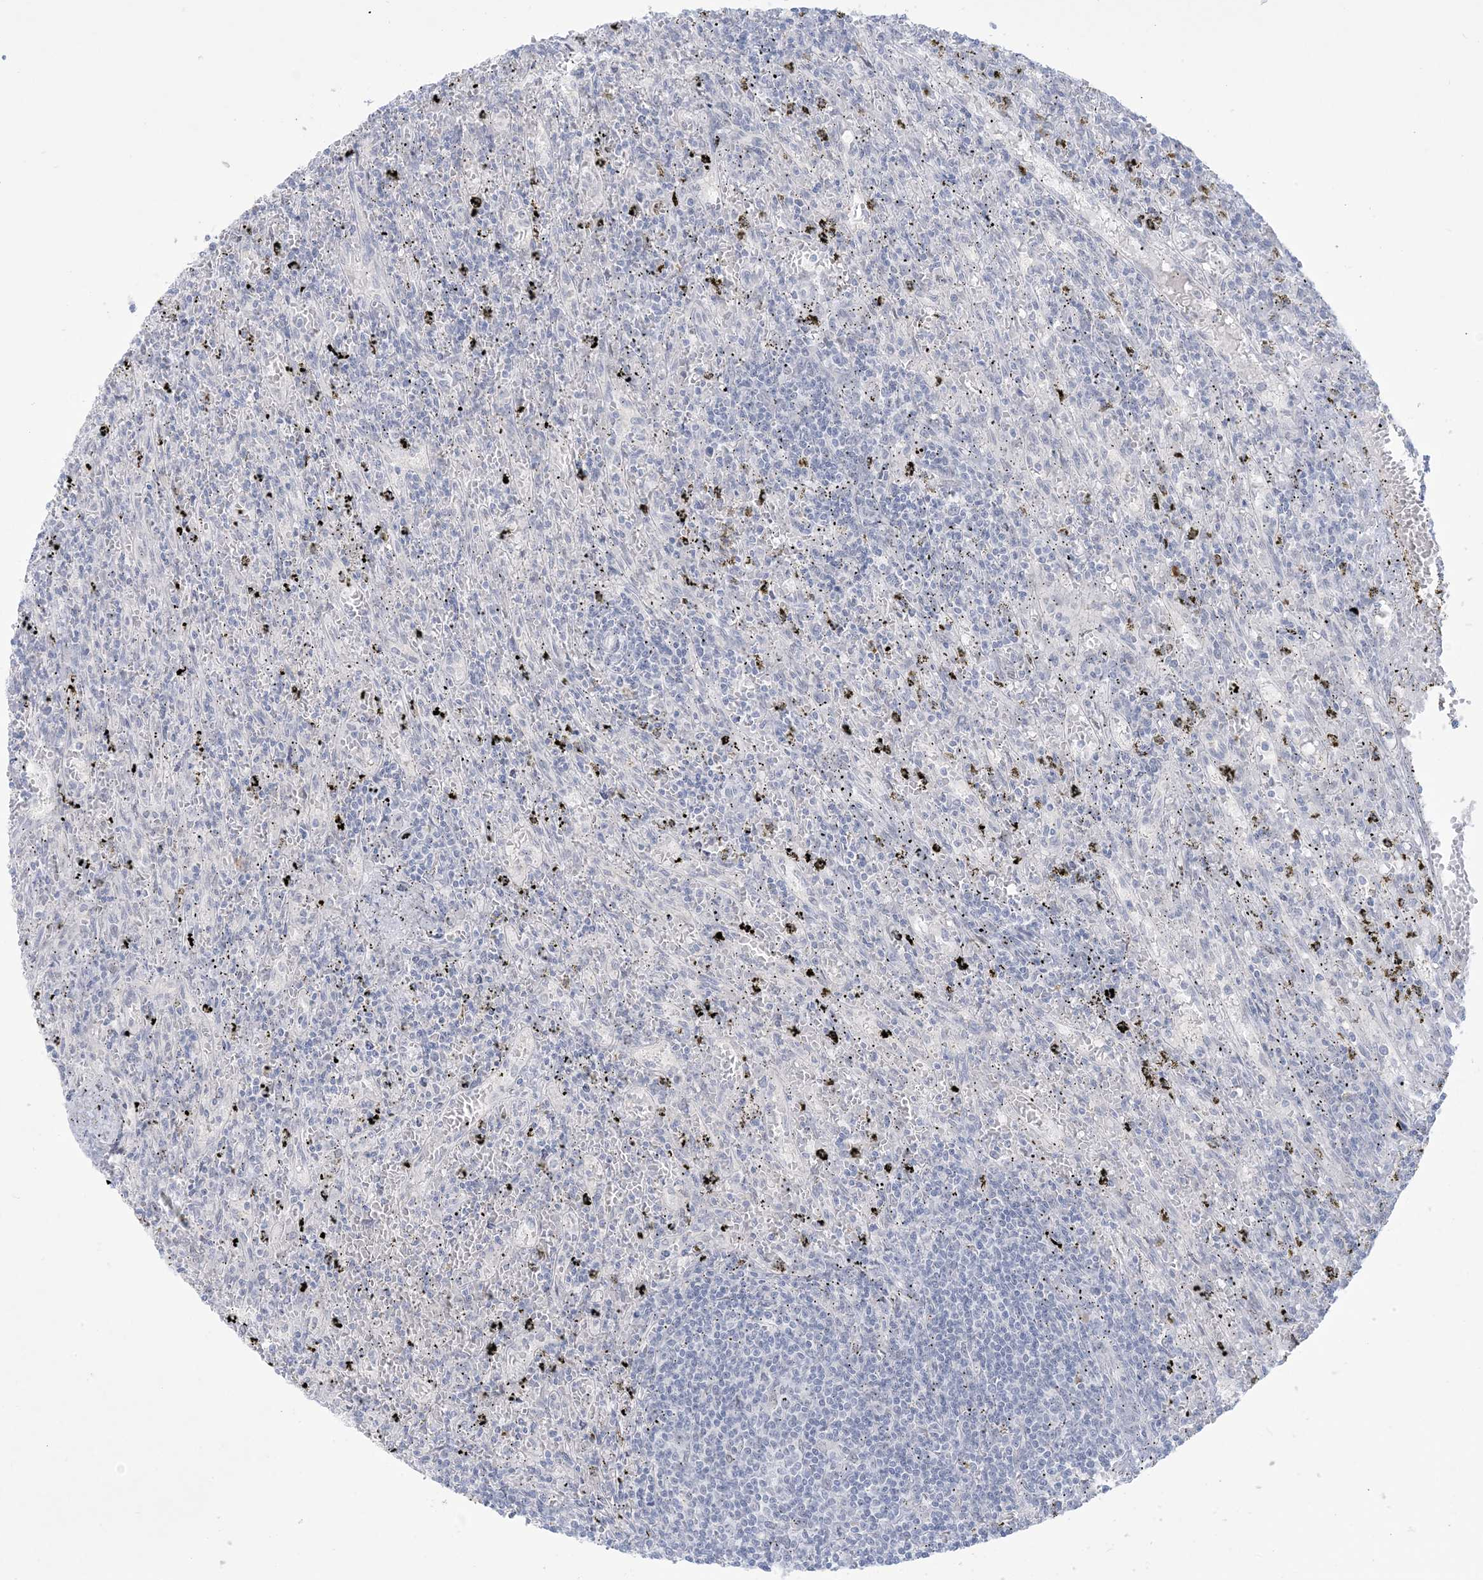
{"staining": {"intensity": "negative", "quantity": "none", "location": "none"}, "tissue": "lymphoma", "cell_type": "Tumor cells", "image_type": "cancer", "snomed": [{"axis": "morphology", "description": "Malignant lymphoma, non-Hodgkin's type, Low grade"}, {"axis": "topography", "description": "Spleen"}], "caption": "High magnification brightfield microscopy of lymphoma stained with DAB (brown) and counterstained with hematoxylin (blue): tumor cells show no significant staining.", "gene": "HOMEZ", "patient": {"sex": "male", "age": 76}}